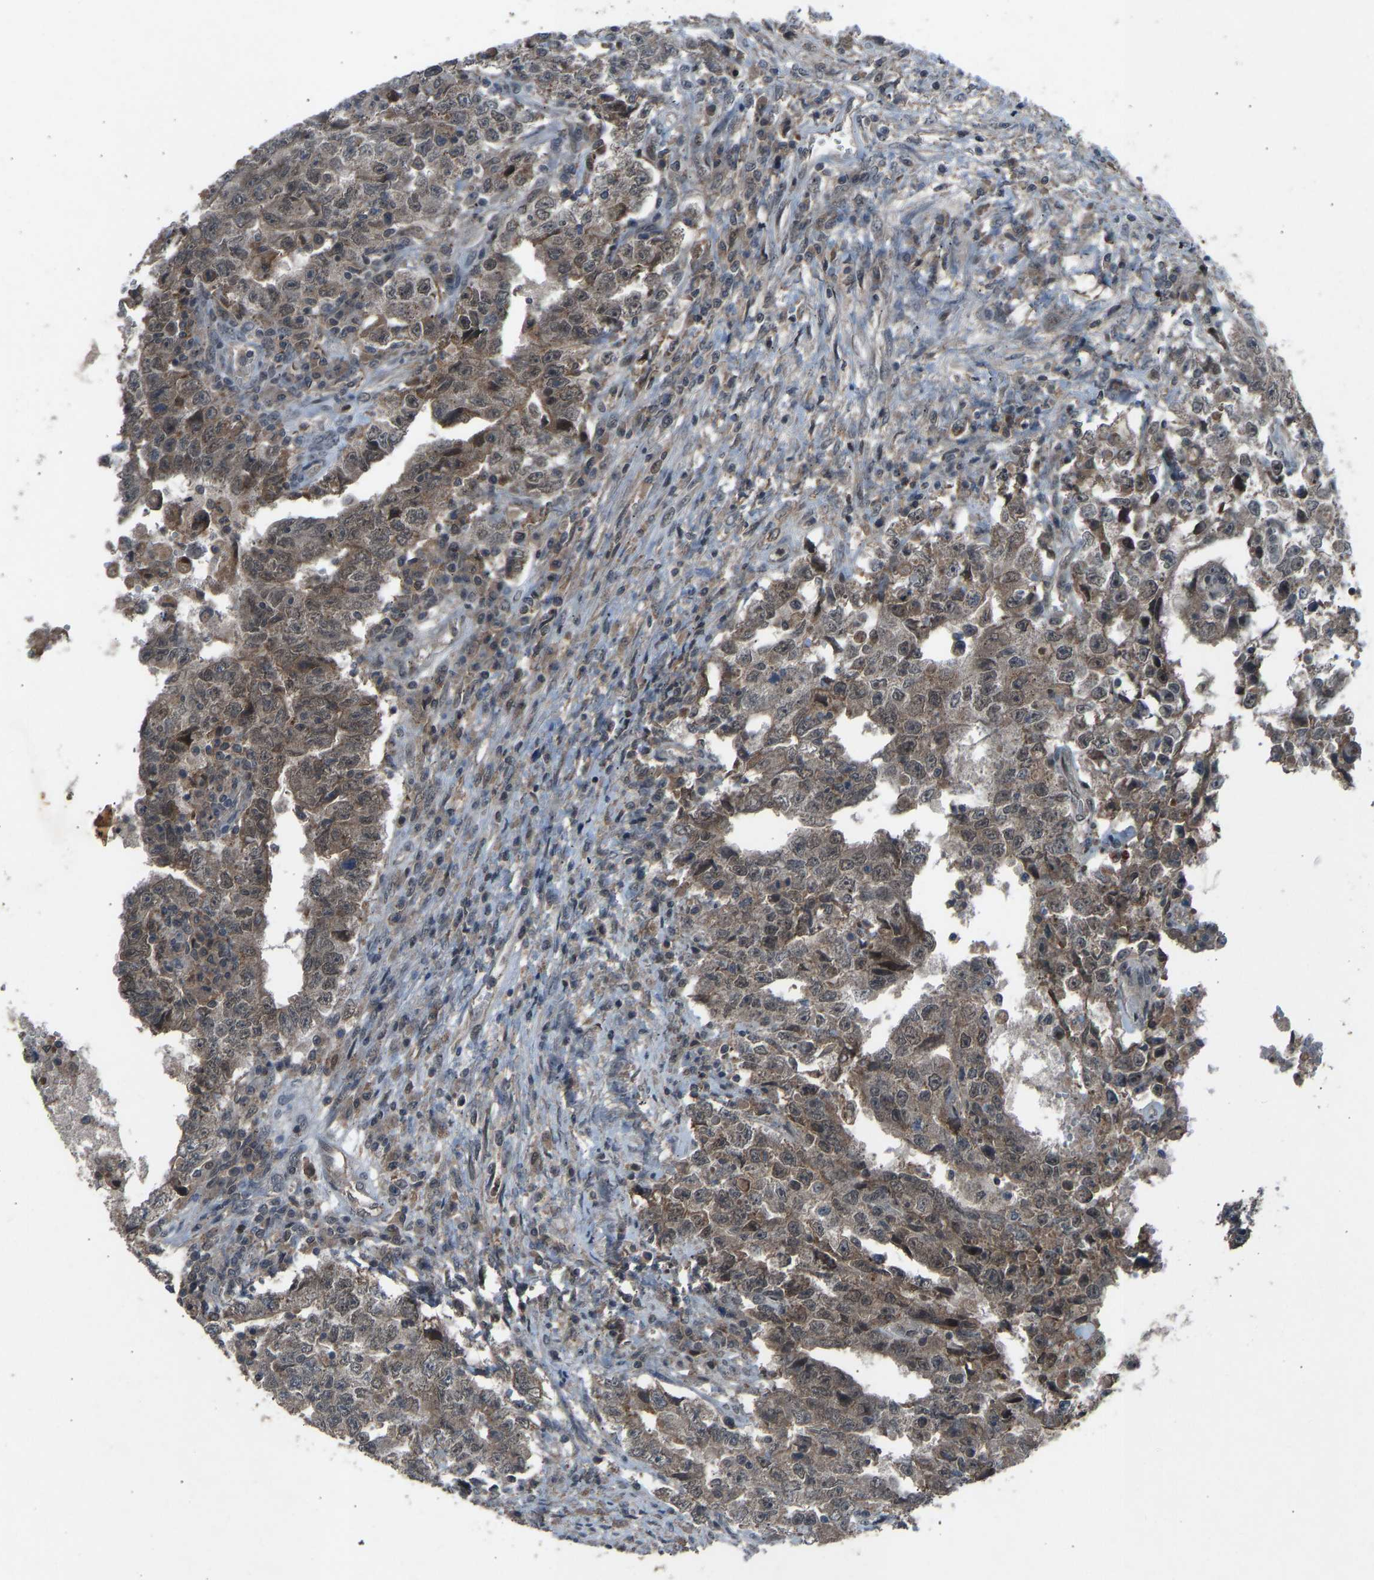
{"staining": {"intensity": "moderate", "quantity": ">75%", "location": "cytoplasmic/membranous"}, "tissue": "testis cancer", "cell_type": "Tumor cells", "image_type": "cancer", "snomed": [{"axis": "morphology", "description": "Carcinoma, Embryonal, NOS"}, {"axis": "topography", "description": "Testis"}], "caption": "Testis cancer stained with a brown dye exhibits moderate cytoplasmic/membranous positive staining in approximately >75% of tumor cells.", "gene": "SLC43A1", "patient": {"sex": "male", "age": 26}}